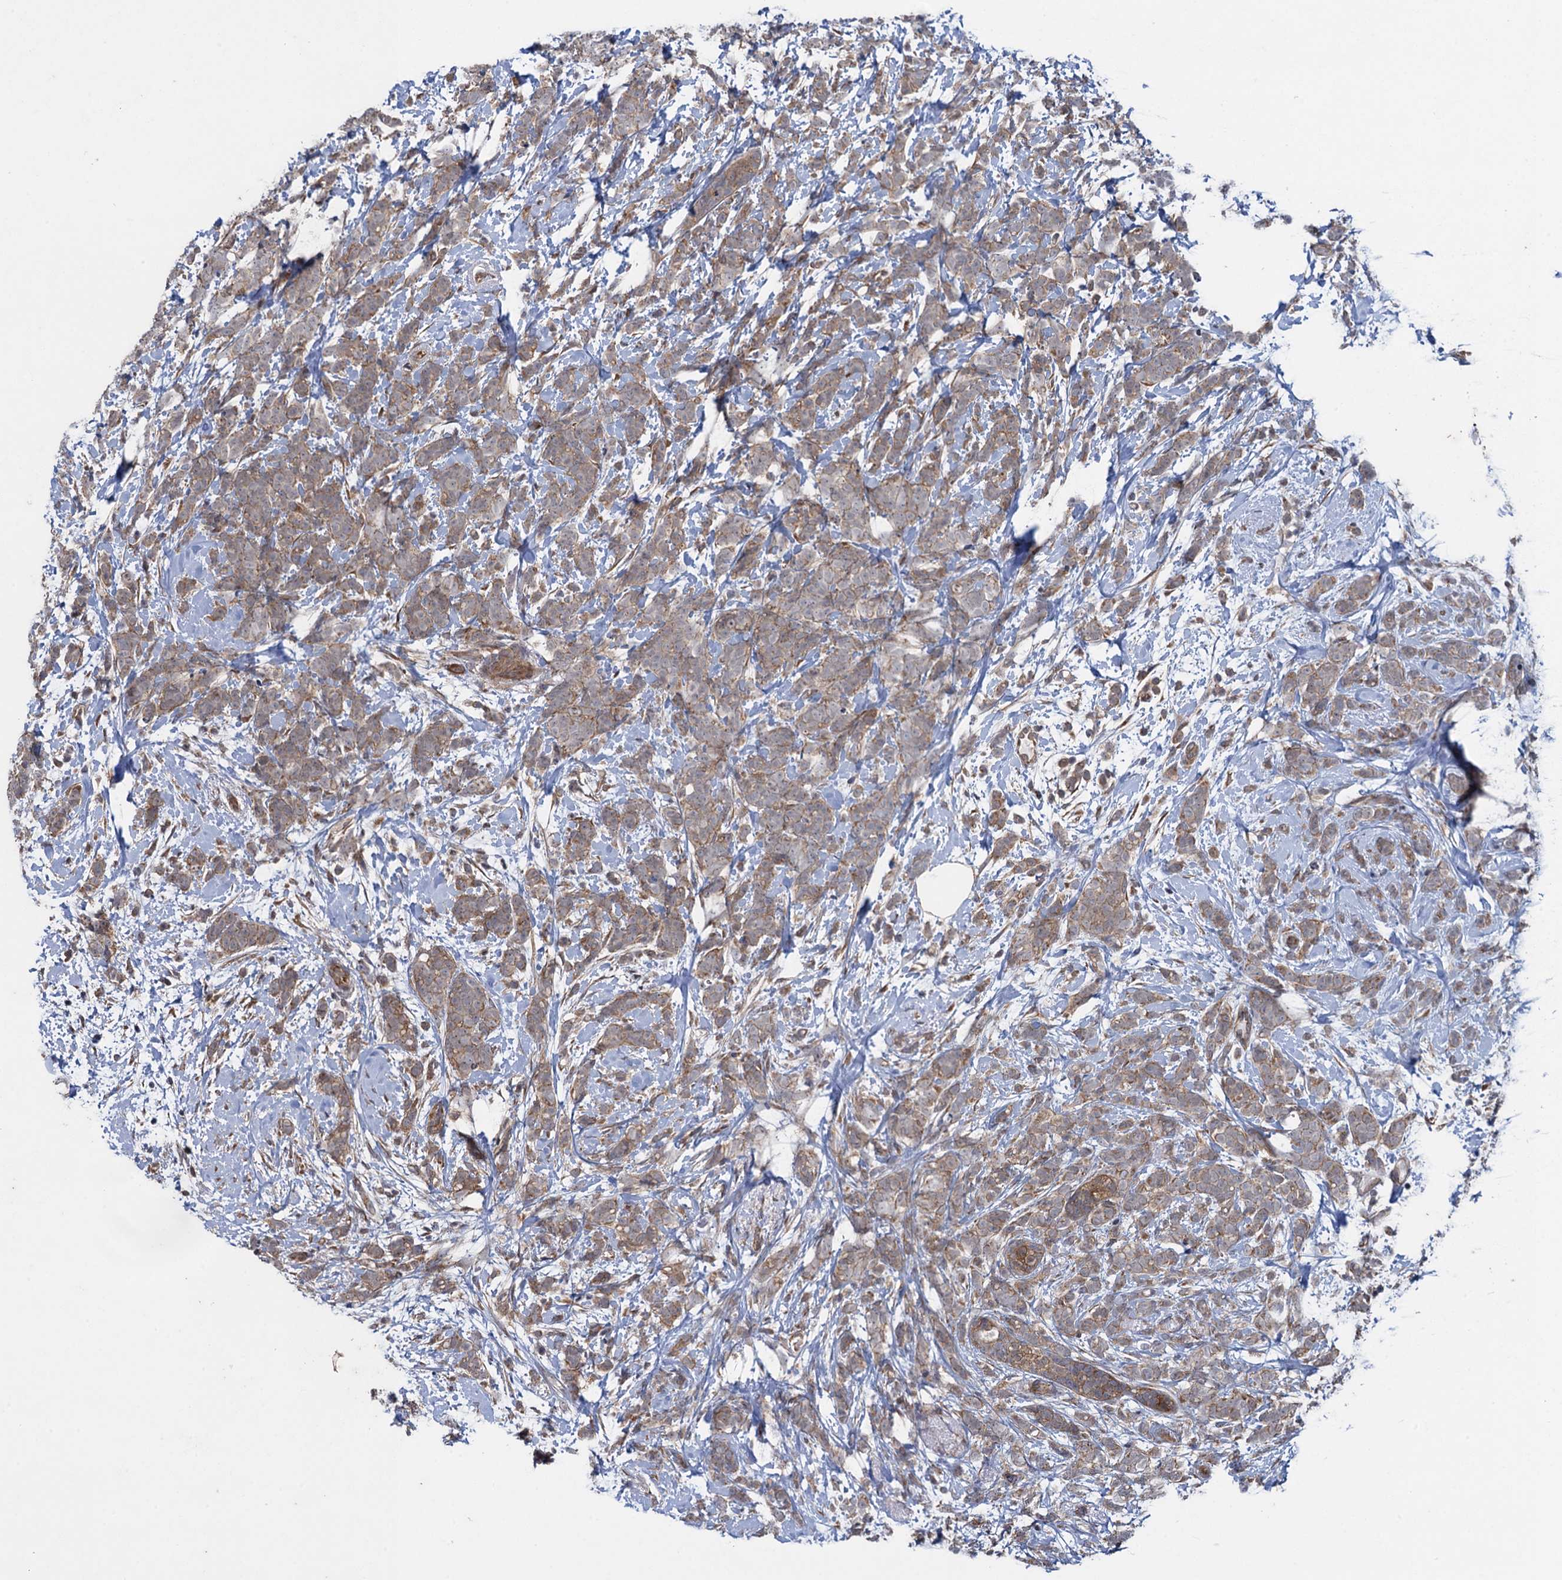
{"staining": {"intensity": "weak", "quantity": "25%-75%", "location": "cytoplasmic/membranous"}, "tissue": "breast cancer", "cell_type": "Tumor cells", "image_type": "cancer", "snomed": [{"axis": "morphology", "description": "Lobular carcinoma"}, {"axis": "topography", "description": "Breast"}], "caption": "This is a histology image of IHC staining of lobular carcinoma (breast), which shows weak positivity in the cytoplasmic/membranous of tumor cells.", "gene": "HAUS1", "patient": {"sex": "female", "age": 58}}